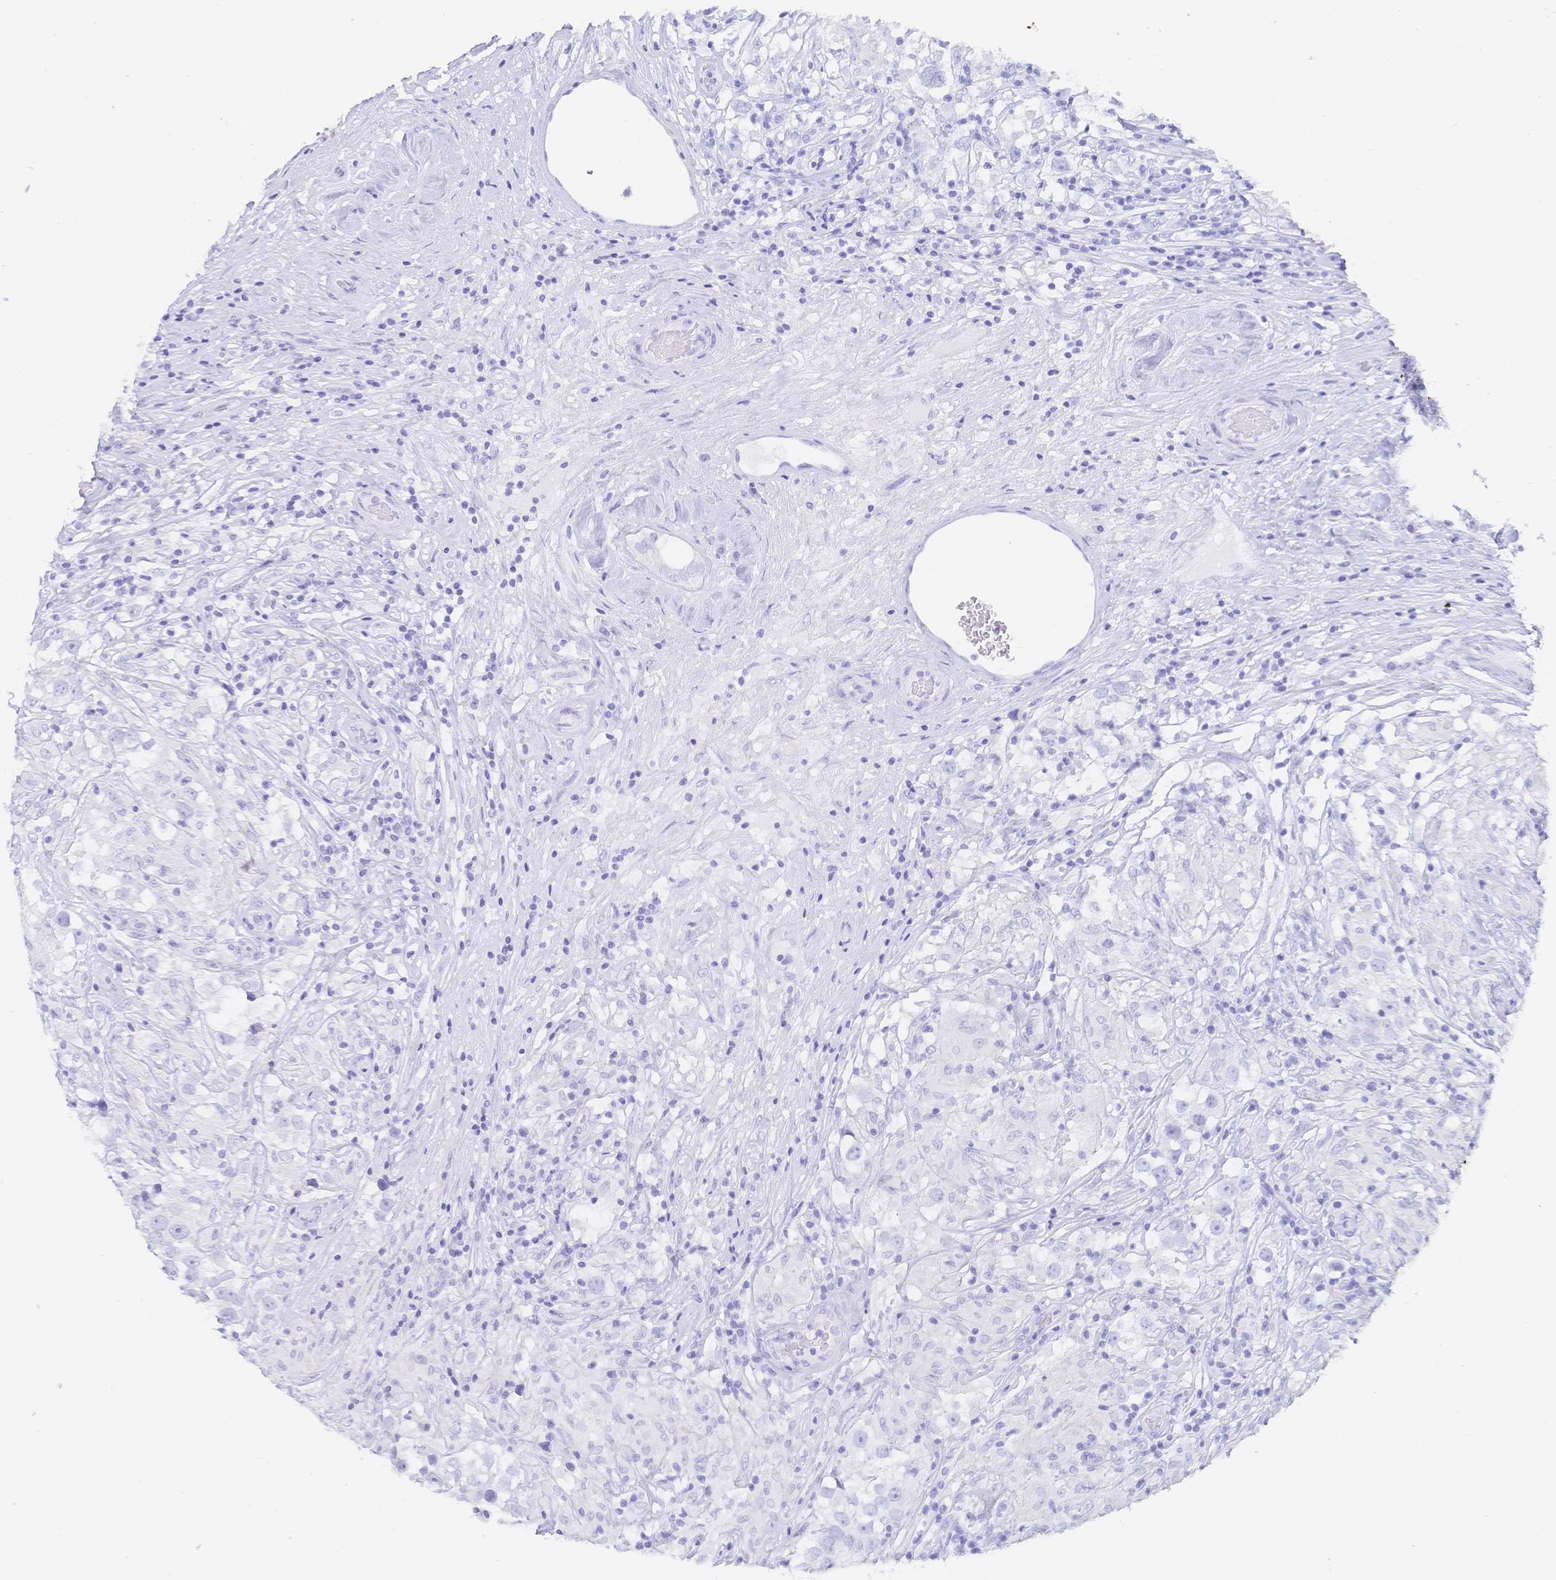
{"staining": {"intensity": "negative", "quantity": "none", "location": "none"}, "tissue": "testis cancer", "cell_type": "Tumor cells", "image_type": "cancer", "snomed": [{"axis": "morphology", "description": "Seminoma, NOS"}, {"axis": "topography", "description": "Testis"}], "caption": "A micrograph of seminoma (testis) stained for a protein shows no brown staining in tumor cells.", "gene": "MEP1B", "patient": {"sex": "male", "age": 46}}